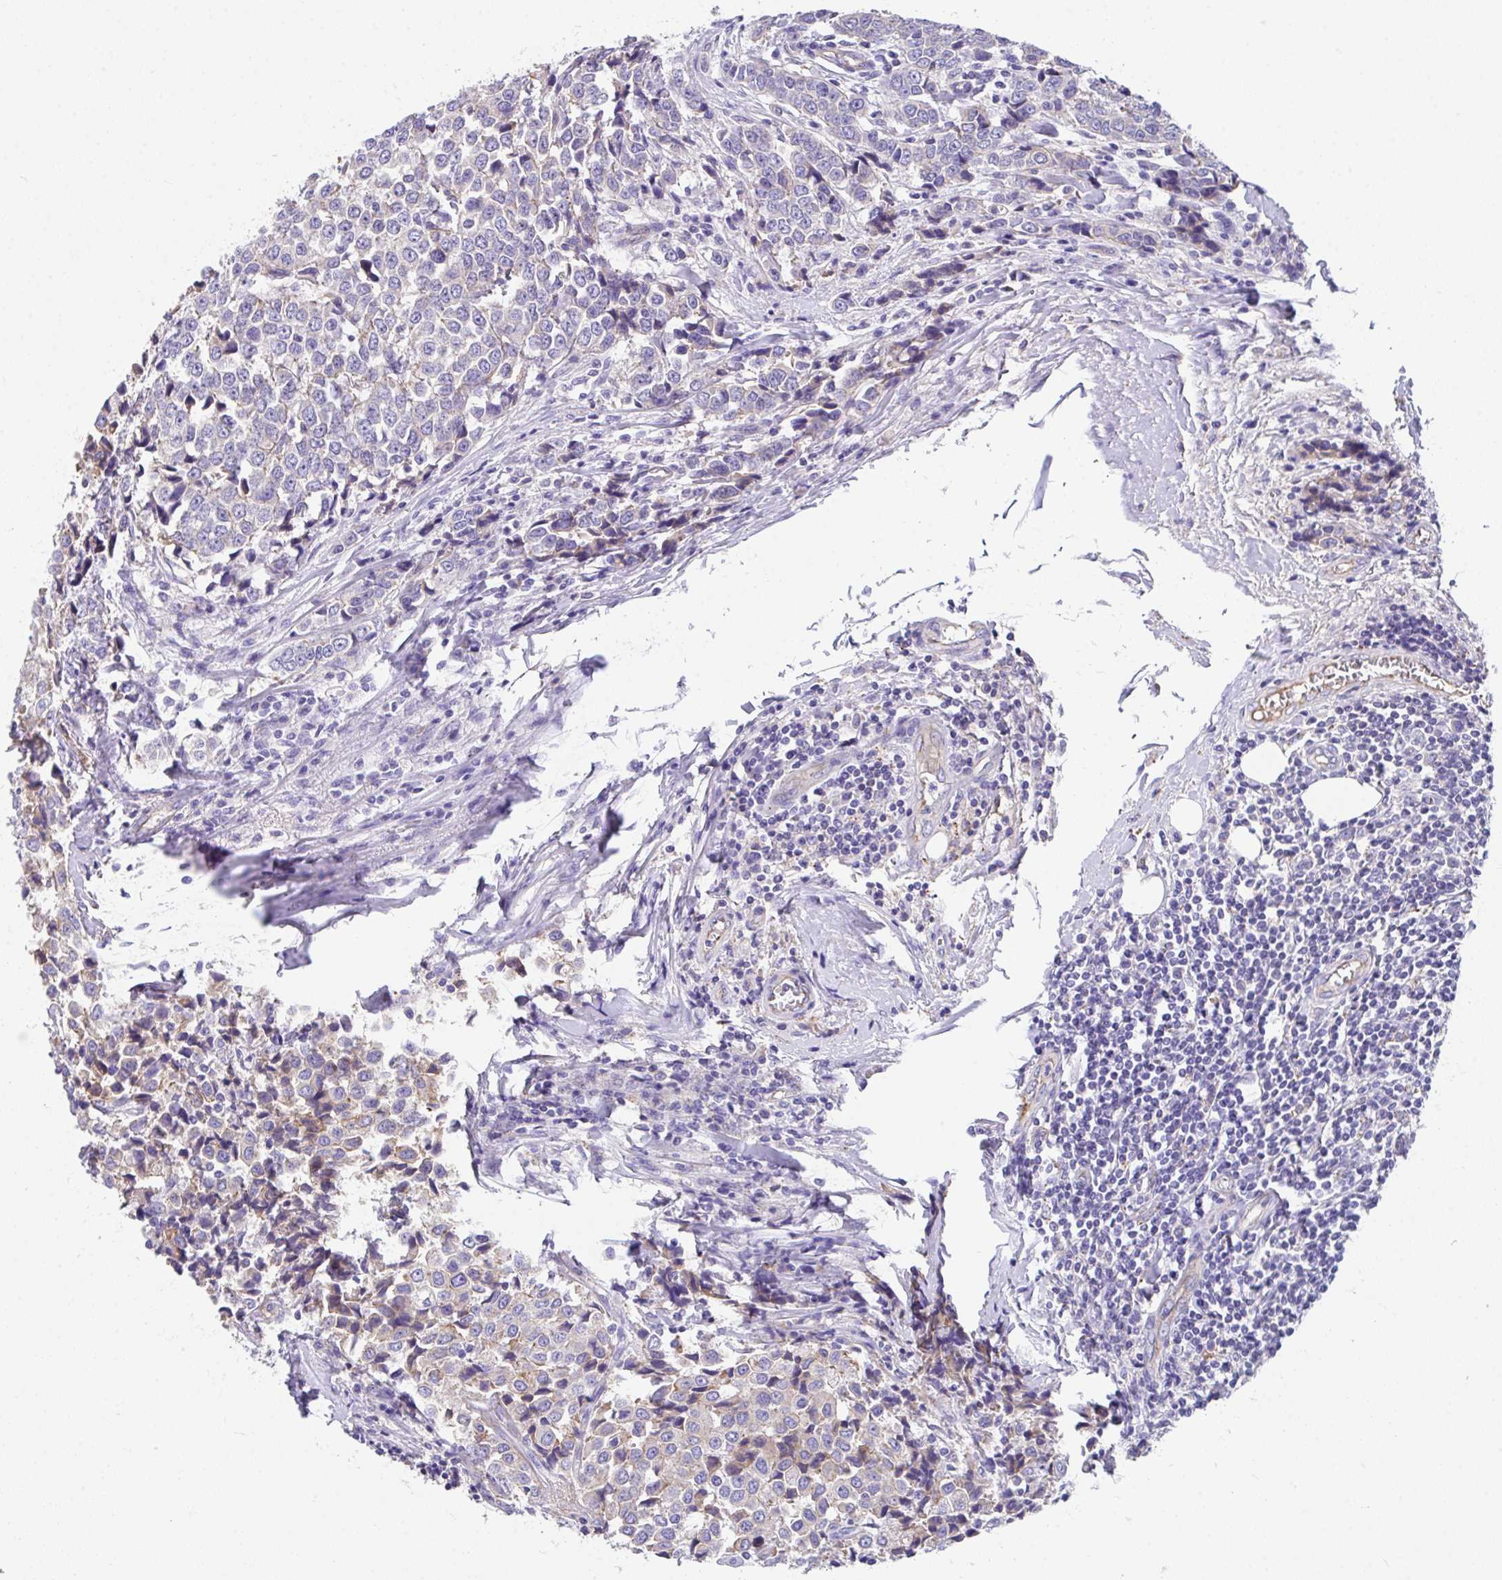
{"staining": {"intensity": "moderate", "quantity": "25%-75%", "location": "cytoplasmic/membranous"}, "tissue": "breast cancer", "cell_type": "Tumor cells", "image_type": "cancer", "snomed": [{"axis": "morphology", "description": "Duct carcinoma"}, {"axis": "topography", "description": "Breast"}], "caption": "This is an image of immunohistochemistry (IHC) staining of breast infiltrating ductal carcinoma, which shows moderate staining in the cytoplasmic/membranous of tumor cells.", "gene": "ZNF813", "patient": {"sex": "female", "age": 80}}